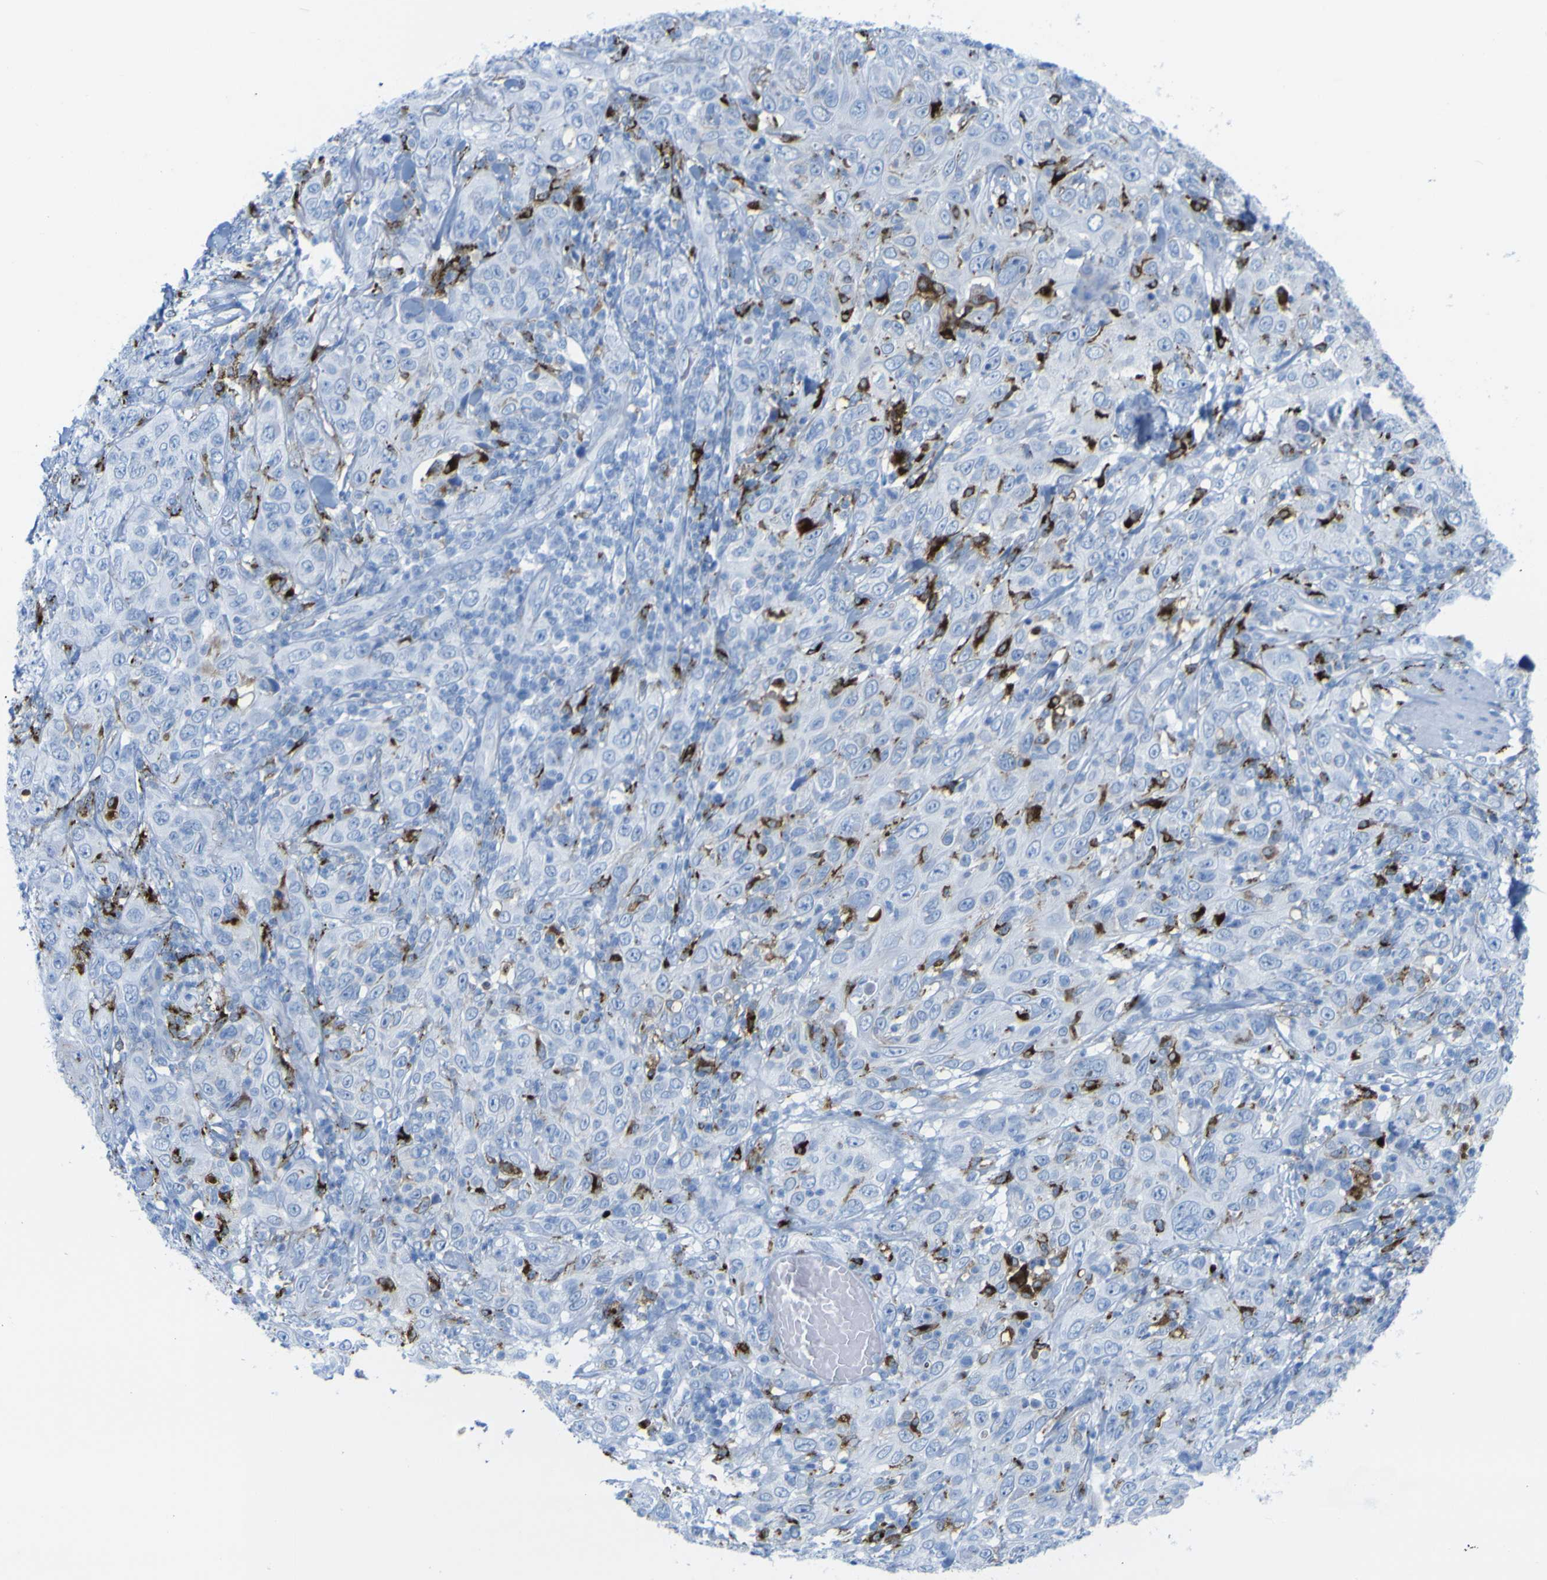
{"staining": {"intensity": "negative", "quantity": "none", "location": "none"}, "tissue": "skin cancer", "cell_type": "Tumor cells", "image_type": "cancer", "snomed": [{"axis": "morphology", "description": "Squamous cell carcinoma, NOS"}, {"axis": "topography", "description": "Skin"}], "caption": "Skin cancer (squamous cell carcinoma) was stained to show a protein in brown. There is no significant staining in tumor cells. (DAB (3,3'-diaminobenzidine) immunohistochemistry with hematoxylin counter stain).", "gene": "PLD3", "patient": {"sex": "female", "age": 88}}